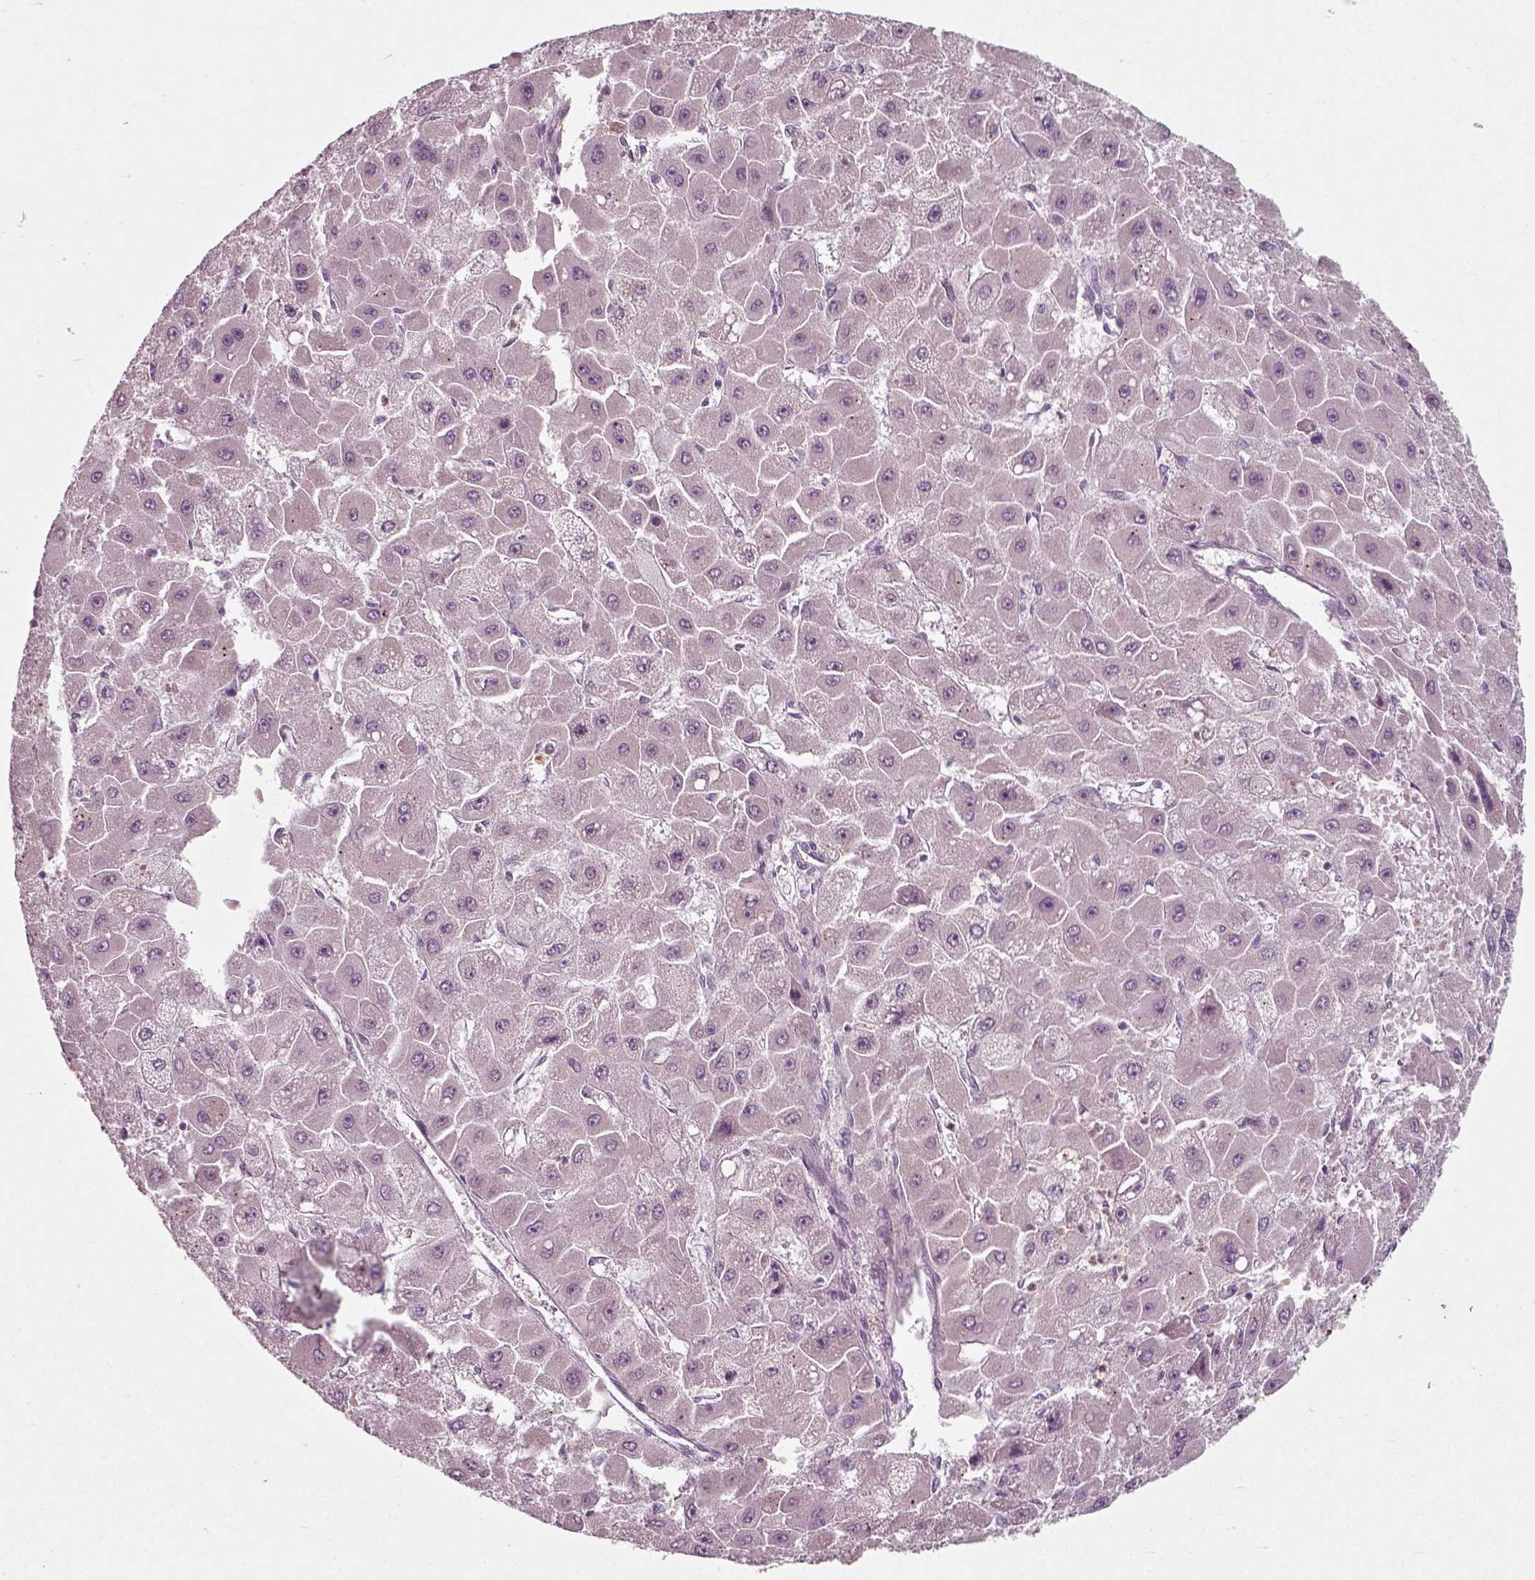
{"staining": {"intensity": "negative", "quantity": "none", "location": "none"}, "tissue": "liver cancer", "cell_type": "Tumor cells", "image_type": "cancer", "snomed": [{"axis": "morphology", "description": "Carcinoma, Hepatocellular, NOS"}, {"axis": "topography", "description": "Liver"}], "caption": "This is an IHC histopathology image of liver cancer. There is no expression in tumor cells.", "gene": "RND2", "patient": {"sex": "female", "age": 25}}